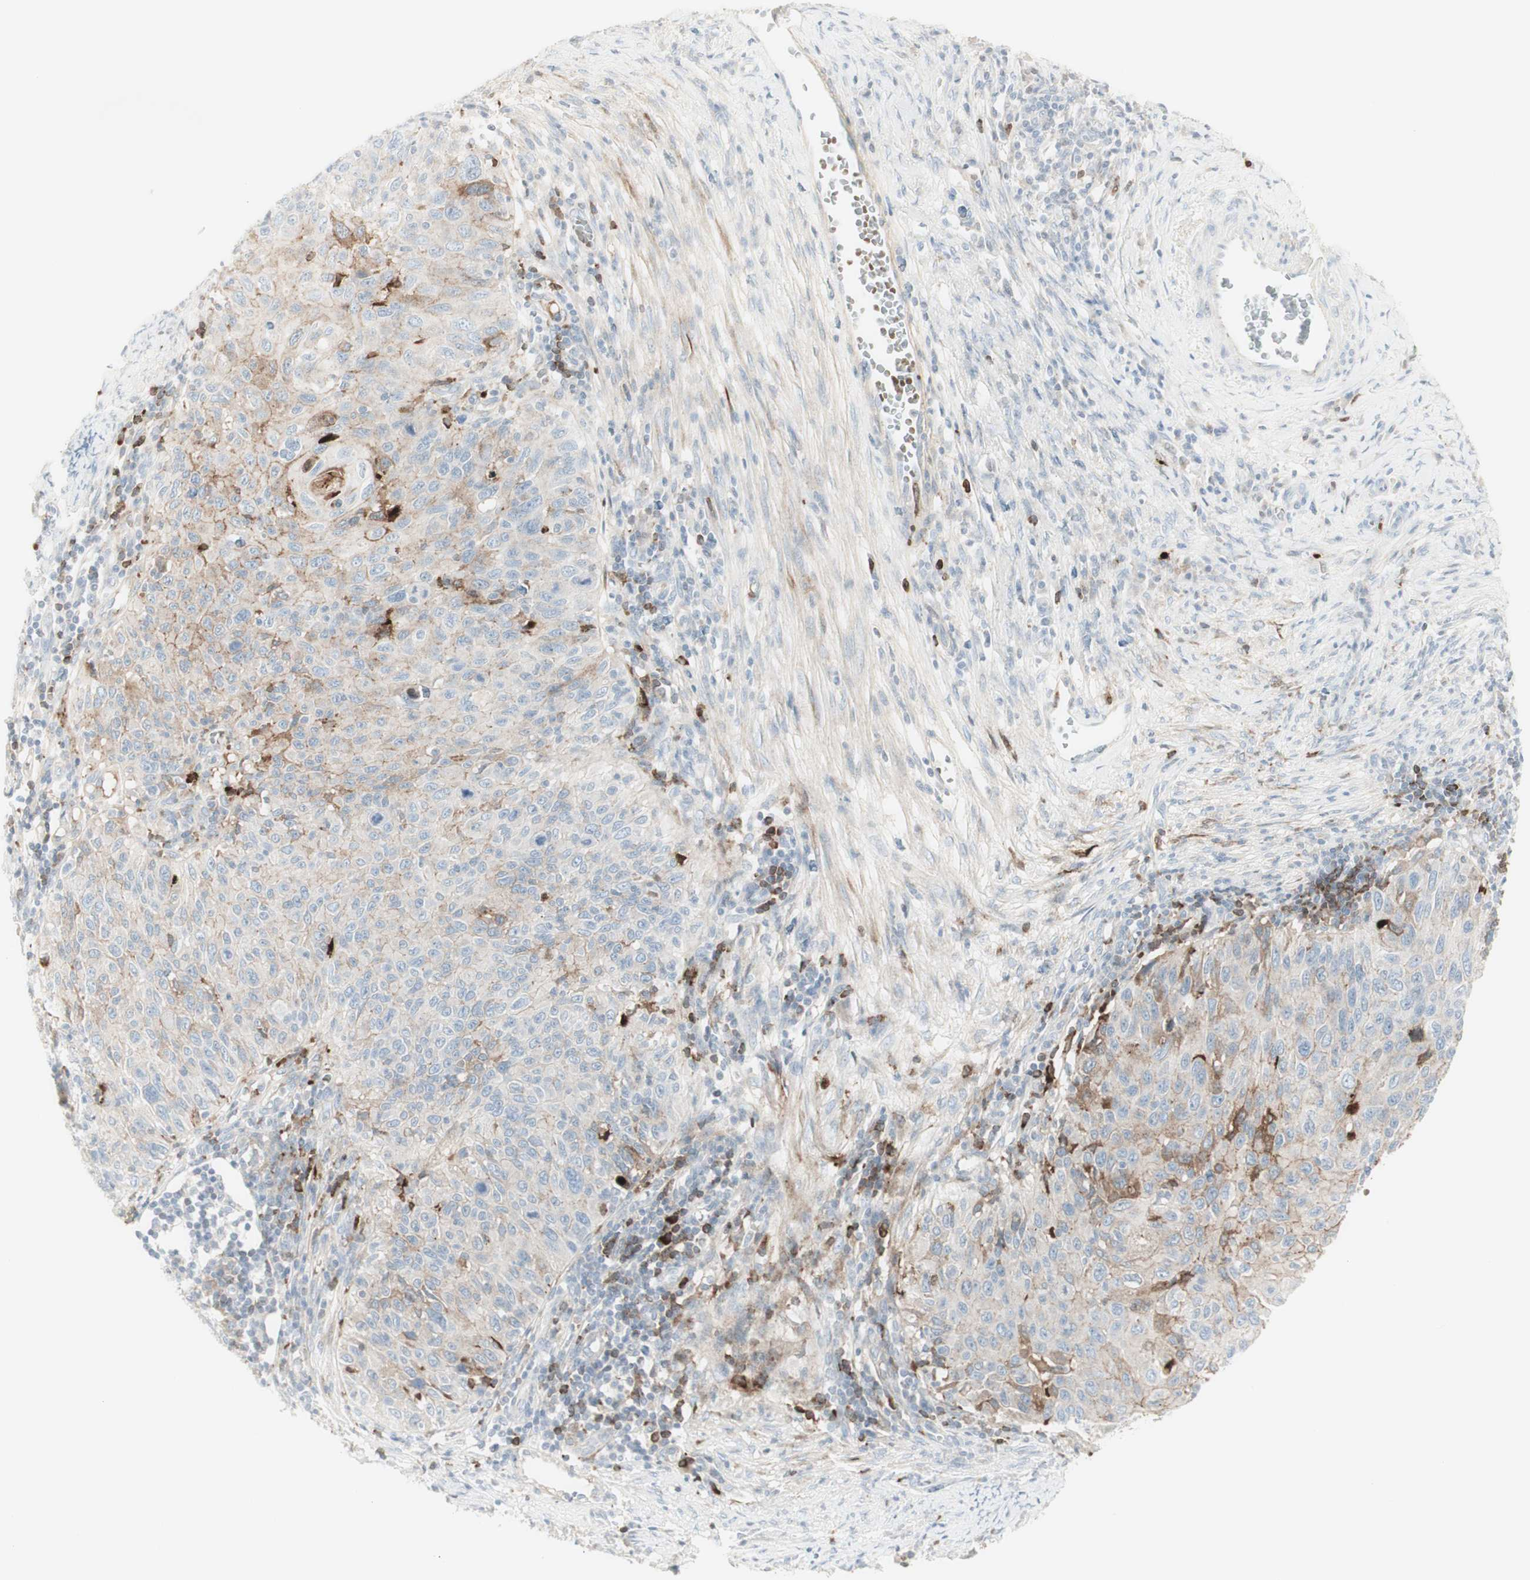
{"staining": {"intensity": "moderate", "quantity": "25%-75%", "location": "cytoplasmic/membranous"}, "tissue": "cervical cancer", "cell_type": "Tumor cells", "image_type": "cancer", "snomed": [{"axis": "morphology", "description": "Squamous cell carcinoma, NOS"}, {"axis": "topography", "description": "Cervix"}], "caption": "Tumor cells reveal medium levels of moderate cytoplasmic/membranous staining in about 25%-75% of cells in human cervical cancer. (DAB (3,3'-diaminobenzidine) = brown stain, brightfield microscopy at high magnification).", "gene": "MDK", "patient": {"sex": "female", "age": 70}}